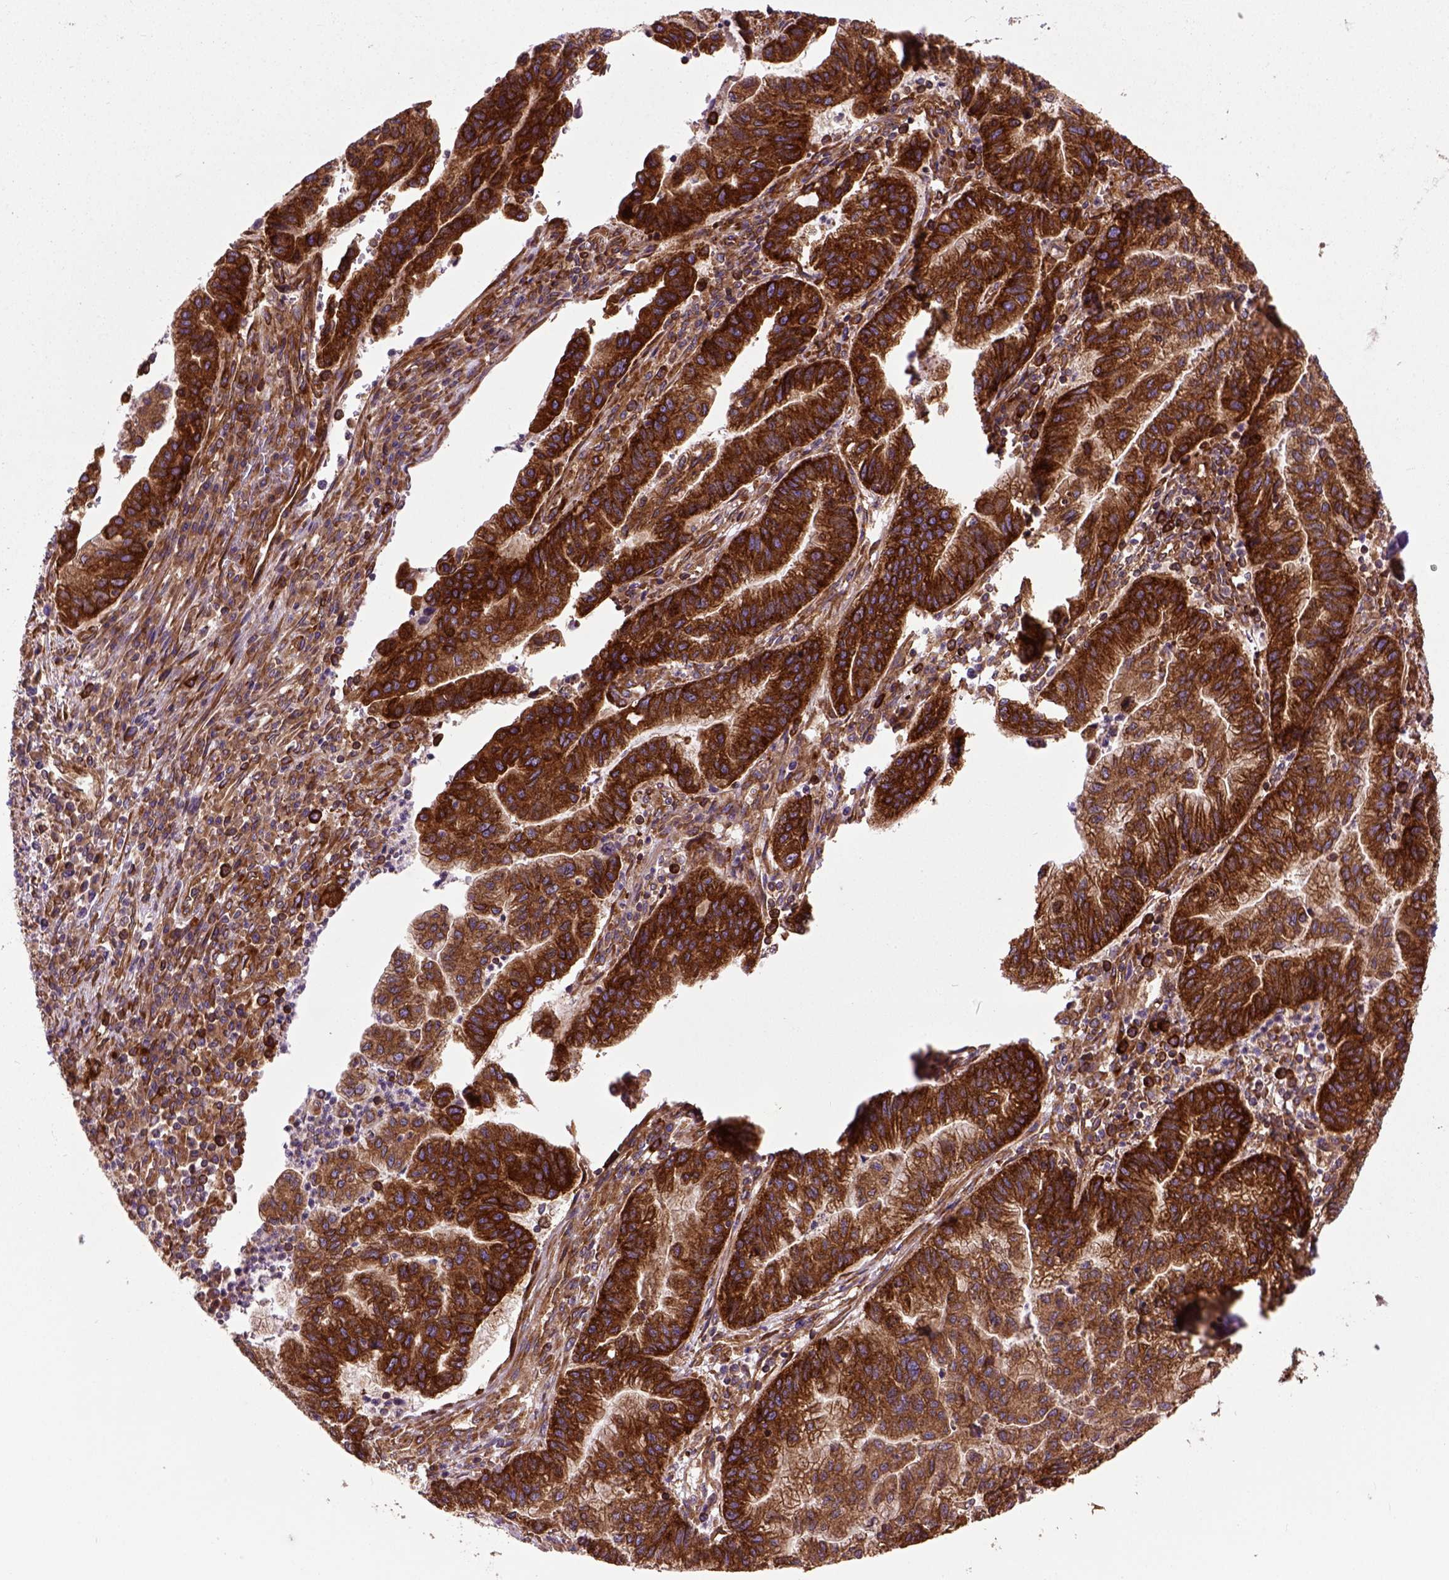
{"staining": {"intensity": "strong", "quantity": ">75%", "location": "cytoplasmic/membranous"}, "tissue": "stomach cancer", "cell_type": "Tumor cells", "image_type": "cancer", "snomed": [{"axis": "morphology", "description": "Adenocarcinoma, NOS"}, {"axis": "topography", "description": "Stomach"}], "caption": "Protein positivity by immunohistochemistry displays strong cytoplasmic/membranous staining in approximately >75% of tumor cells in adenocarcinoma (stomach).", "gene": "CAPRIN1", "patient": {"sex": "male", "age": 83}}